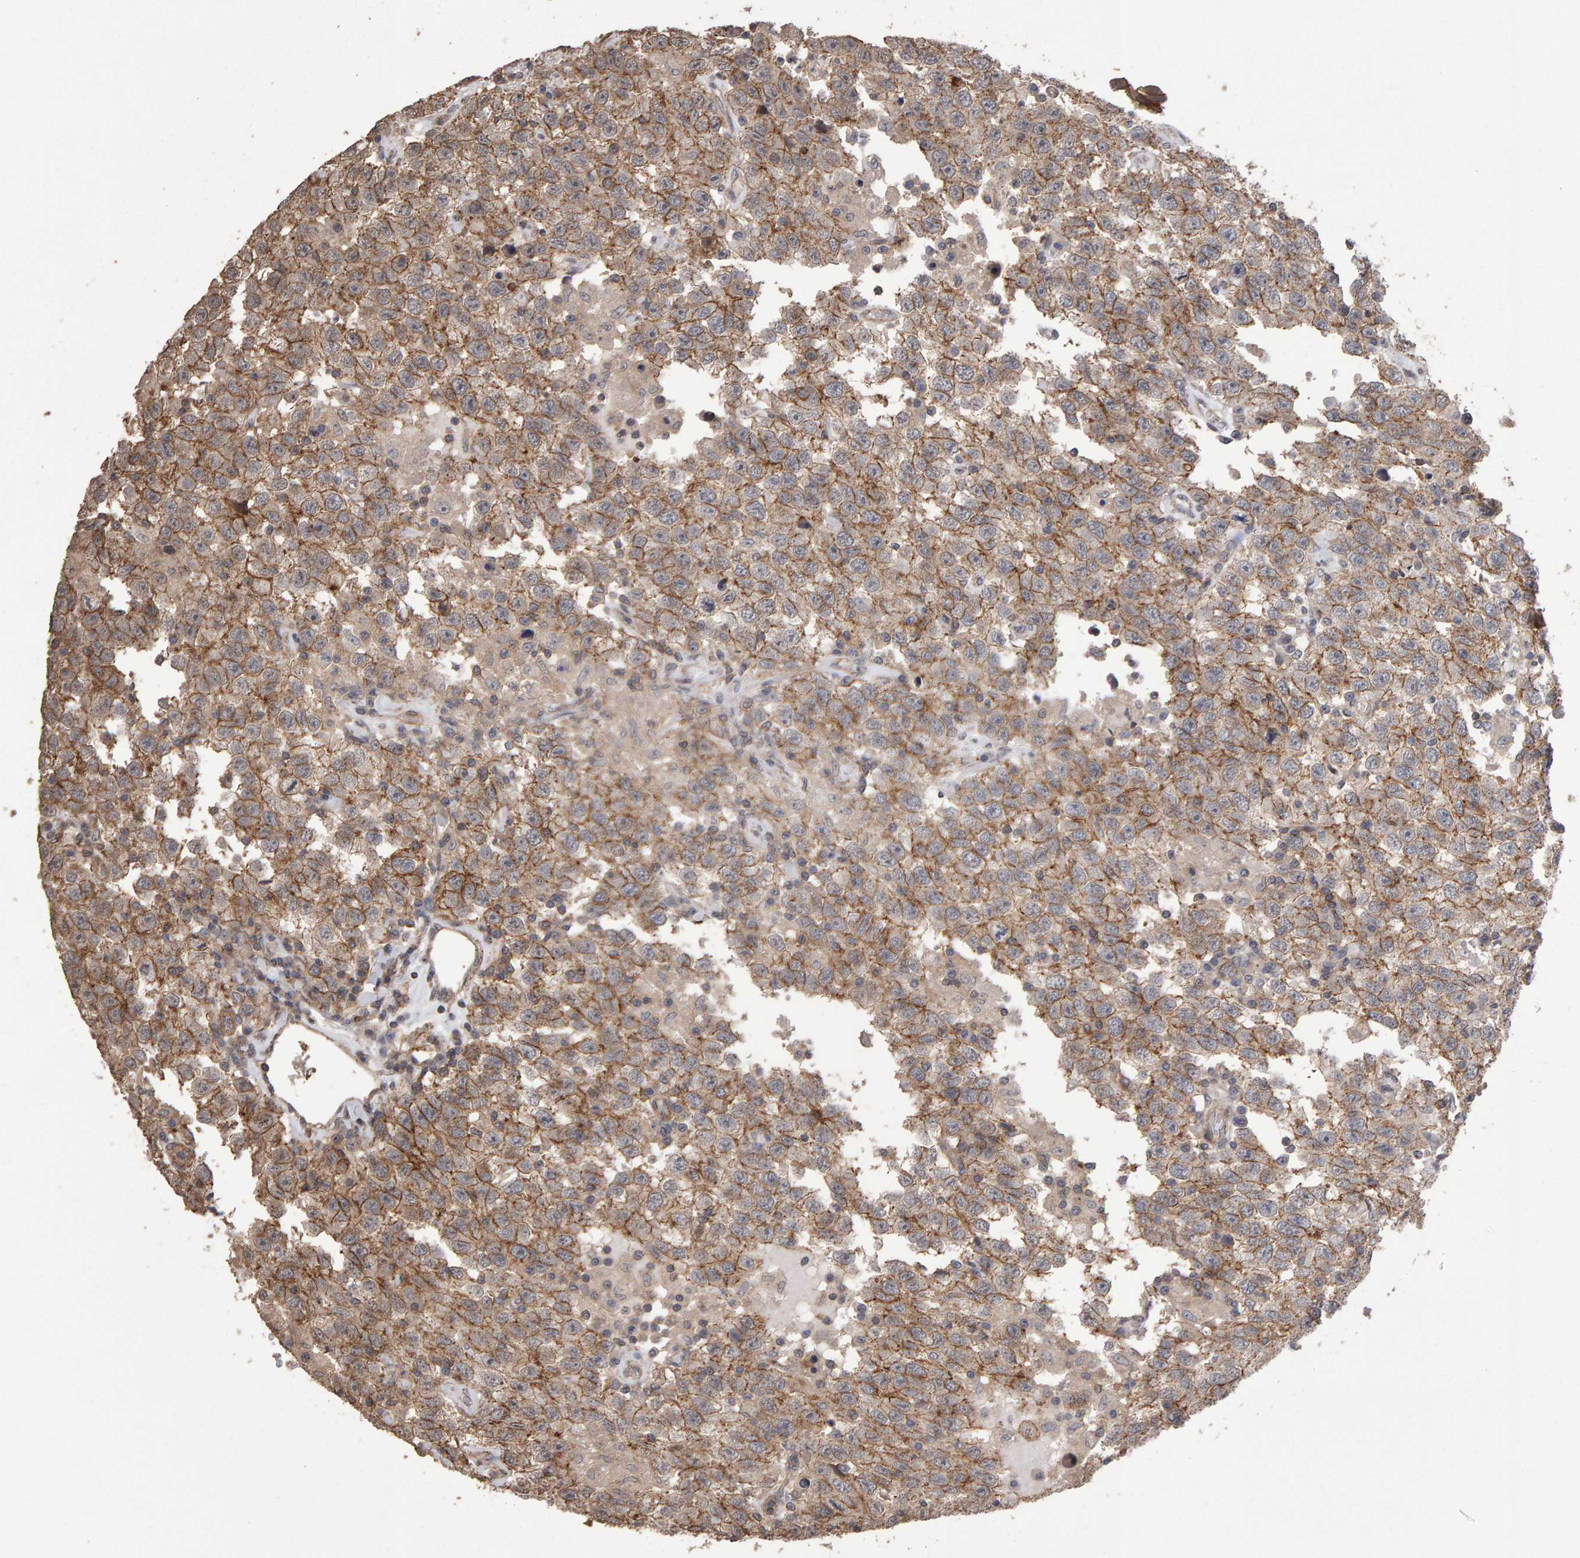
{"staining": {"intensity": "moderate", "quantity": ">75%", "location": "cytoplasmic/membranous"}, "tissue": "testis cancer", "cell_type": "Tumor cells", "image_type": "cancer", "snomed": [{"axis": "morphology", "description": "Seminoma, NOS"}, {"axis": "topography", "description": "Testis"}], "caption": "About >75% of tumor cells in human testis cancer demonstrate moderate cytoplasmic/membranous protein expression as visualized by brown immunohistochemical staining.", "gene": "SCRIB", "patient": {"sex": "male", "age": 41}}